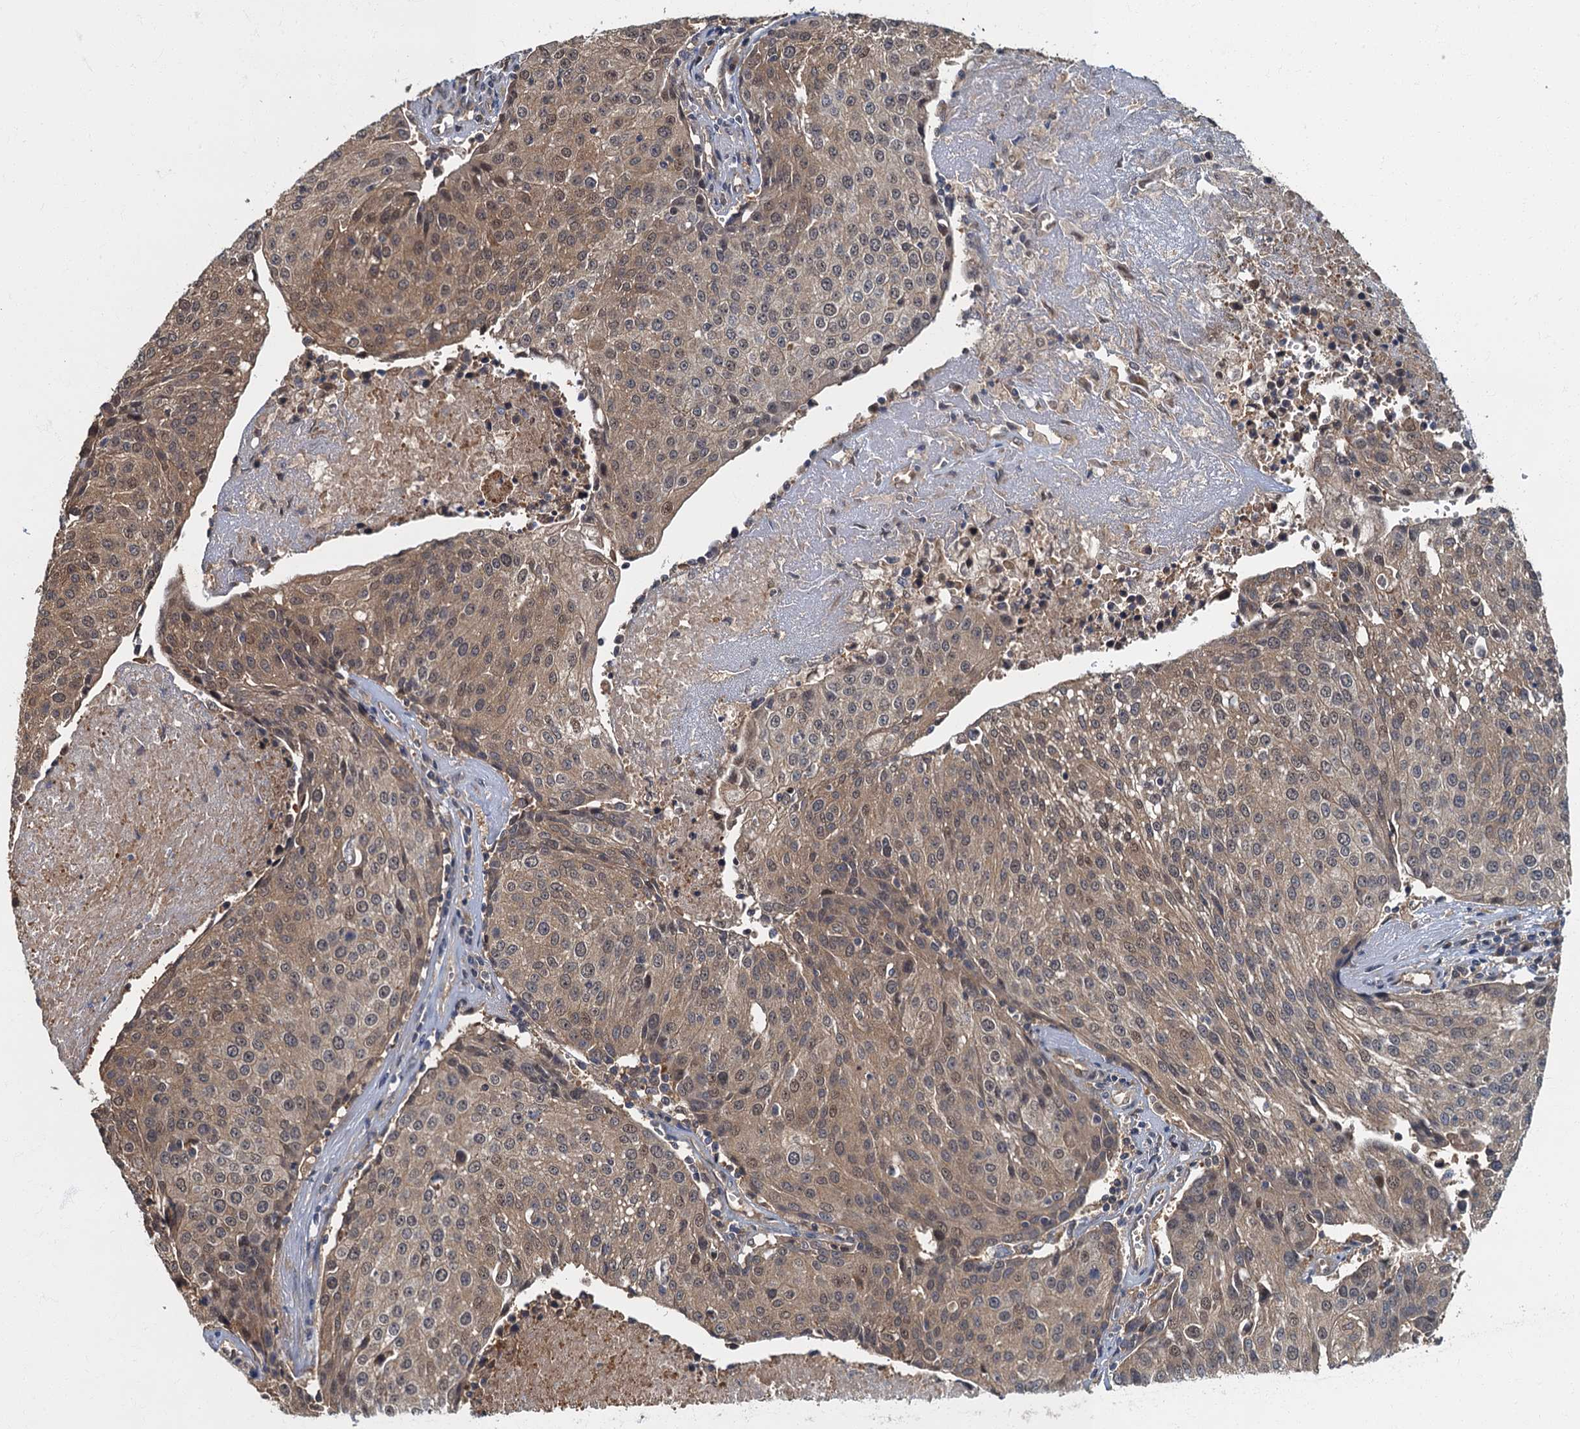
{"staining": {"intensity": "moderate", "quantity": ">75%", "location": "cytoplasmic/membranous,nuclear"}, "tissue": "urothelial cancer", "cell_type": "Tumor cells", "image_type": "cancer", "snomed": [{"axis": "morphology", "description": "Urothelial carcinoma, High grade"}, {"axis": "topography", "description": "Urinary bladder"}], "caption": "Immunohistochemical staining of human urothelial cancer displays medium levels of moderate cytoplasmic/membranous and nuclear protein positivity in approximately >75% of tumor cells.", "gene": "TBCK", "patient": {"sex": "female", "age": 85}}